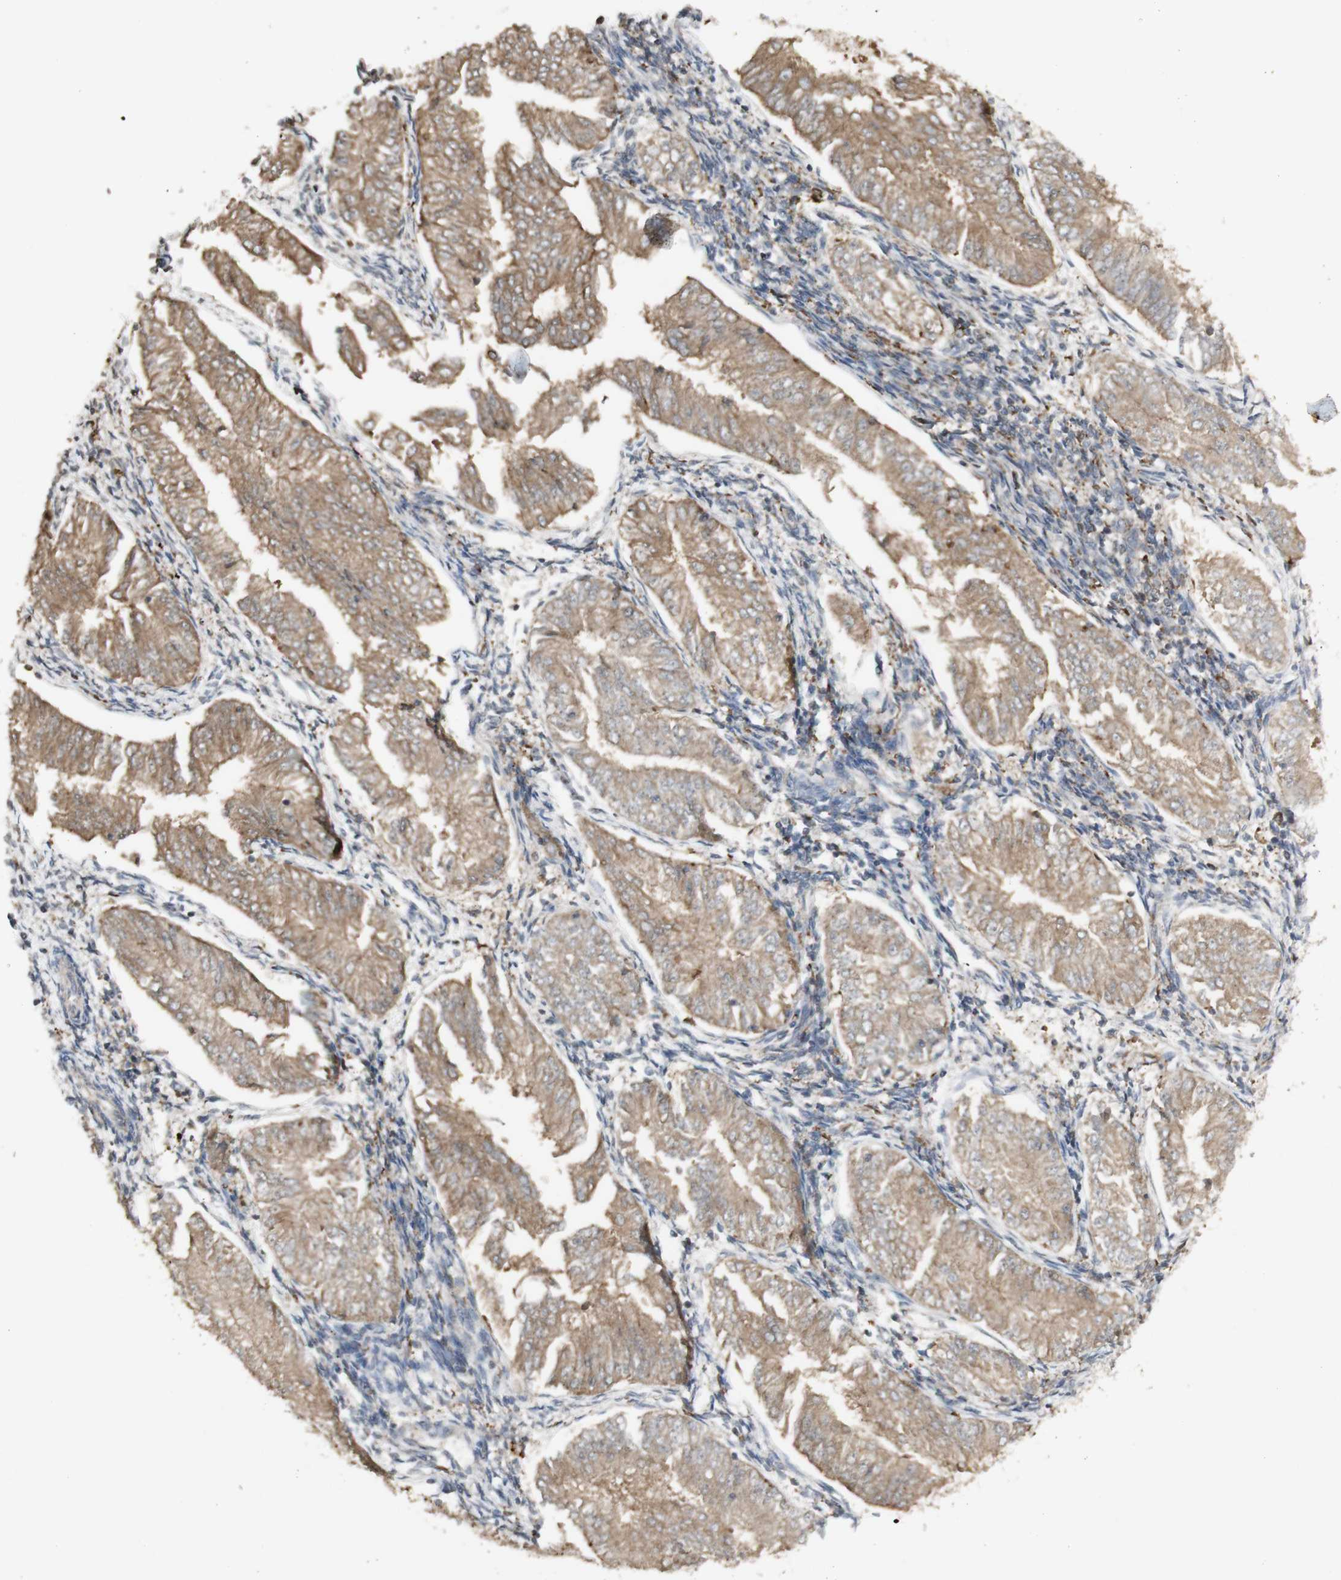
{"staining": {"intensity": "moderate", "quantity": ">75%", "location": "cytoplasmic/membranous"}, "tissue": "endometrial cancer", "cell_type": "Tumor cells", "image_type": "cancer", "snomed": [{"axis": "morphology", "description": "Adenocarcinoma, NOS"}, {"axis": "topography", "description": "Endometrium"}], "caption": "Endometrial adenocarcinoma stained for a protein displays moderate cytoplasmic/membranous positivity in tumor cells.", "gene": "ATP6V1E1", "patient": {"sex": "female", "age": 53}}